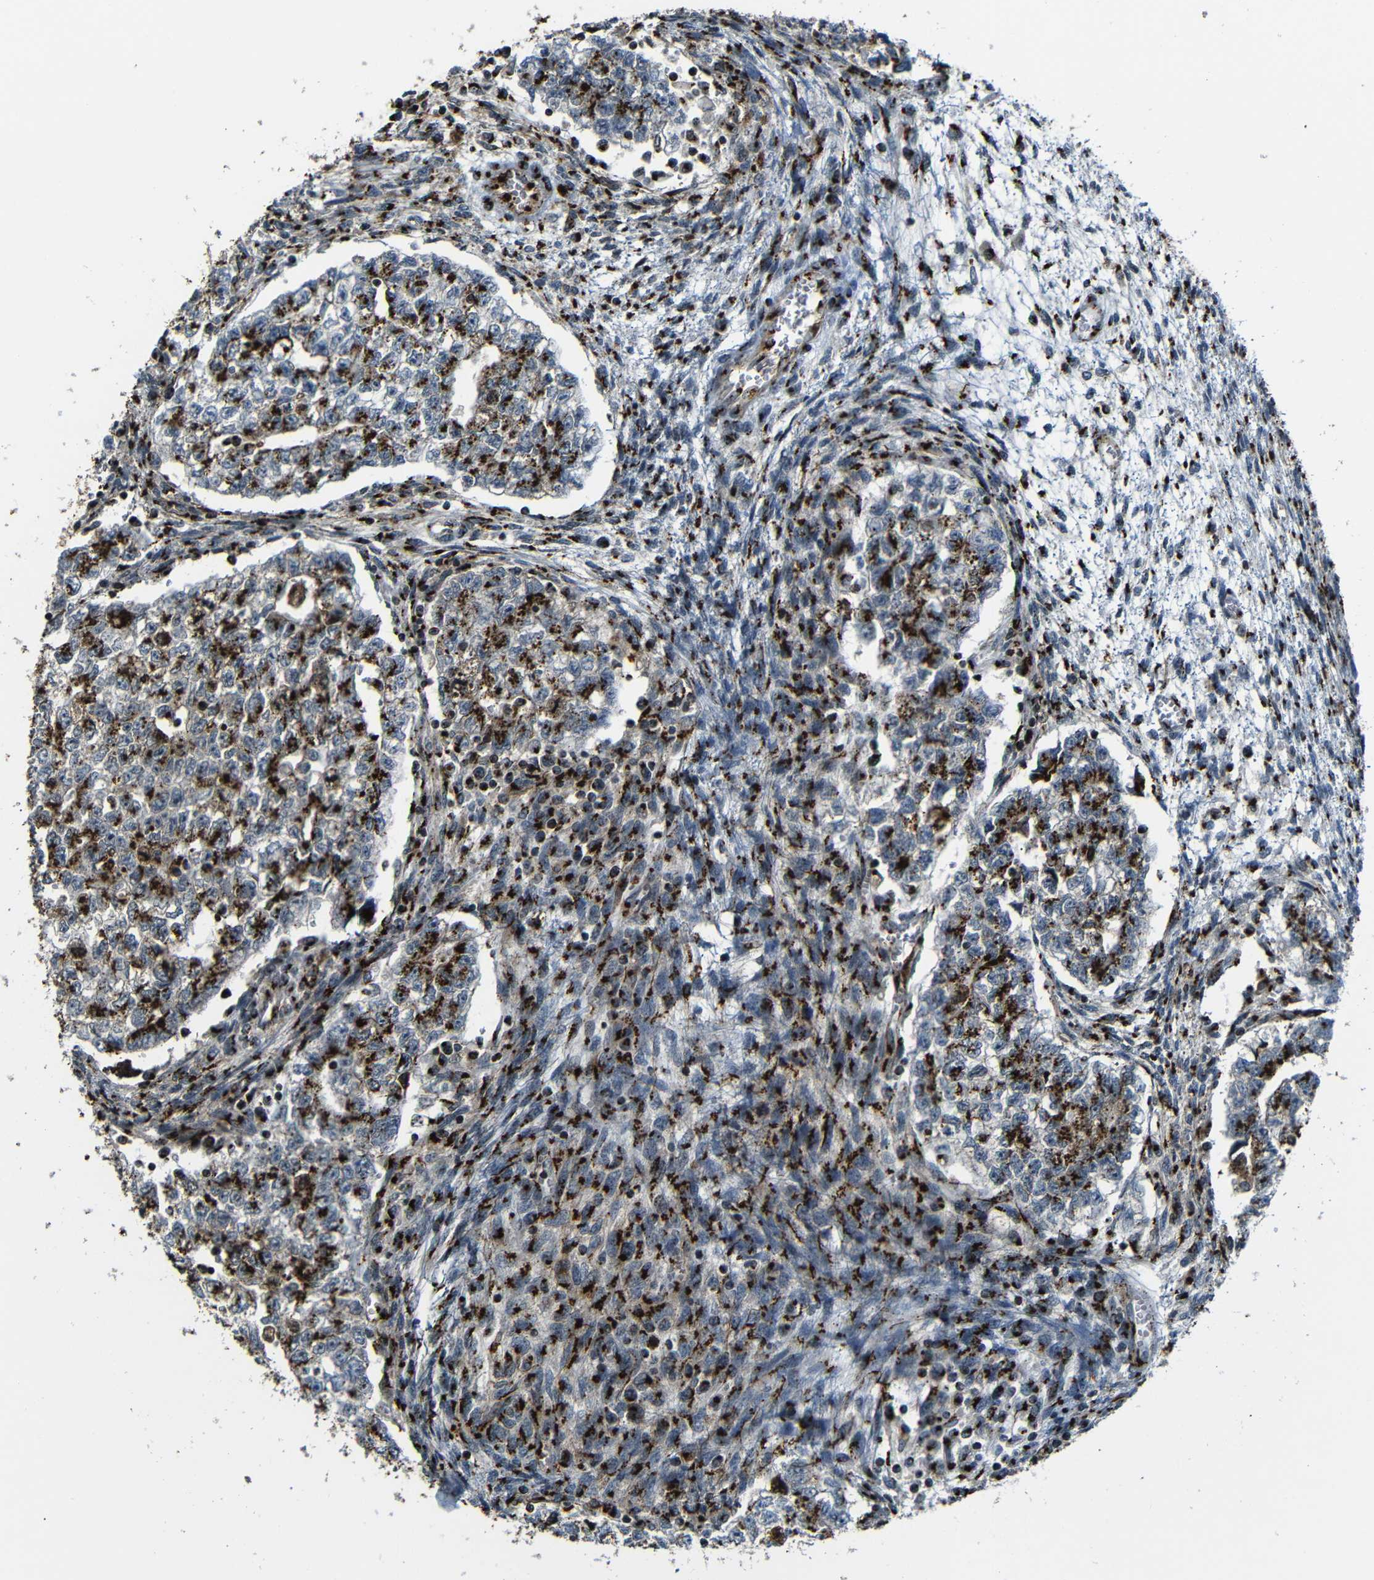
{"staining": {"intensity": "strong", "quantity": ">75%", "location": "cytoplasmic/membranous"}, "tissue": "testis cancer", "cell_type": "Tumor cells", "image_type": "cancer", "snomed": [{"axis": "morphology", "description": "Seminoma, NOS"}, {"axis": "morphology", "description": "Carcinoma, Embryonal, NOS"}, {"axis": "topography", "description": "Testis"}], "caption": "The immunohistochemical stain highlights strong cytoplasmic/membranous positivity in tumor cells of testis cancer tissue. The staining is performed using DAB brown chromogen to label protein expression. The nuclei are counter-stained blue using hematoxylin.", "gene": "TGOLN2", "patient": {"sex": "male", "age": 38}}